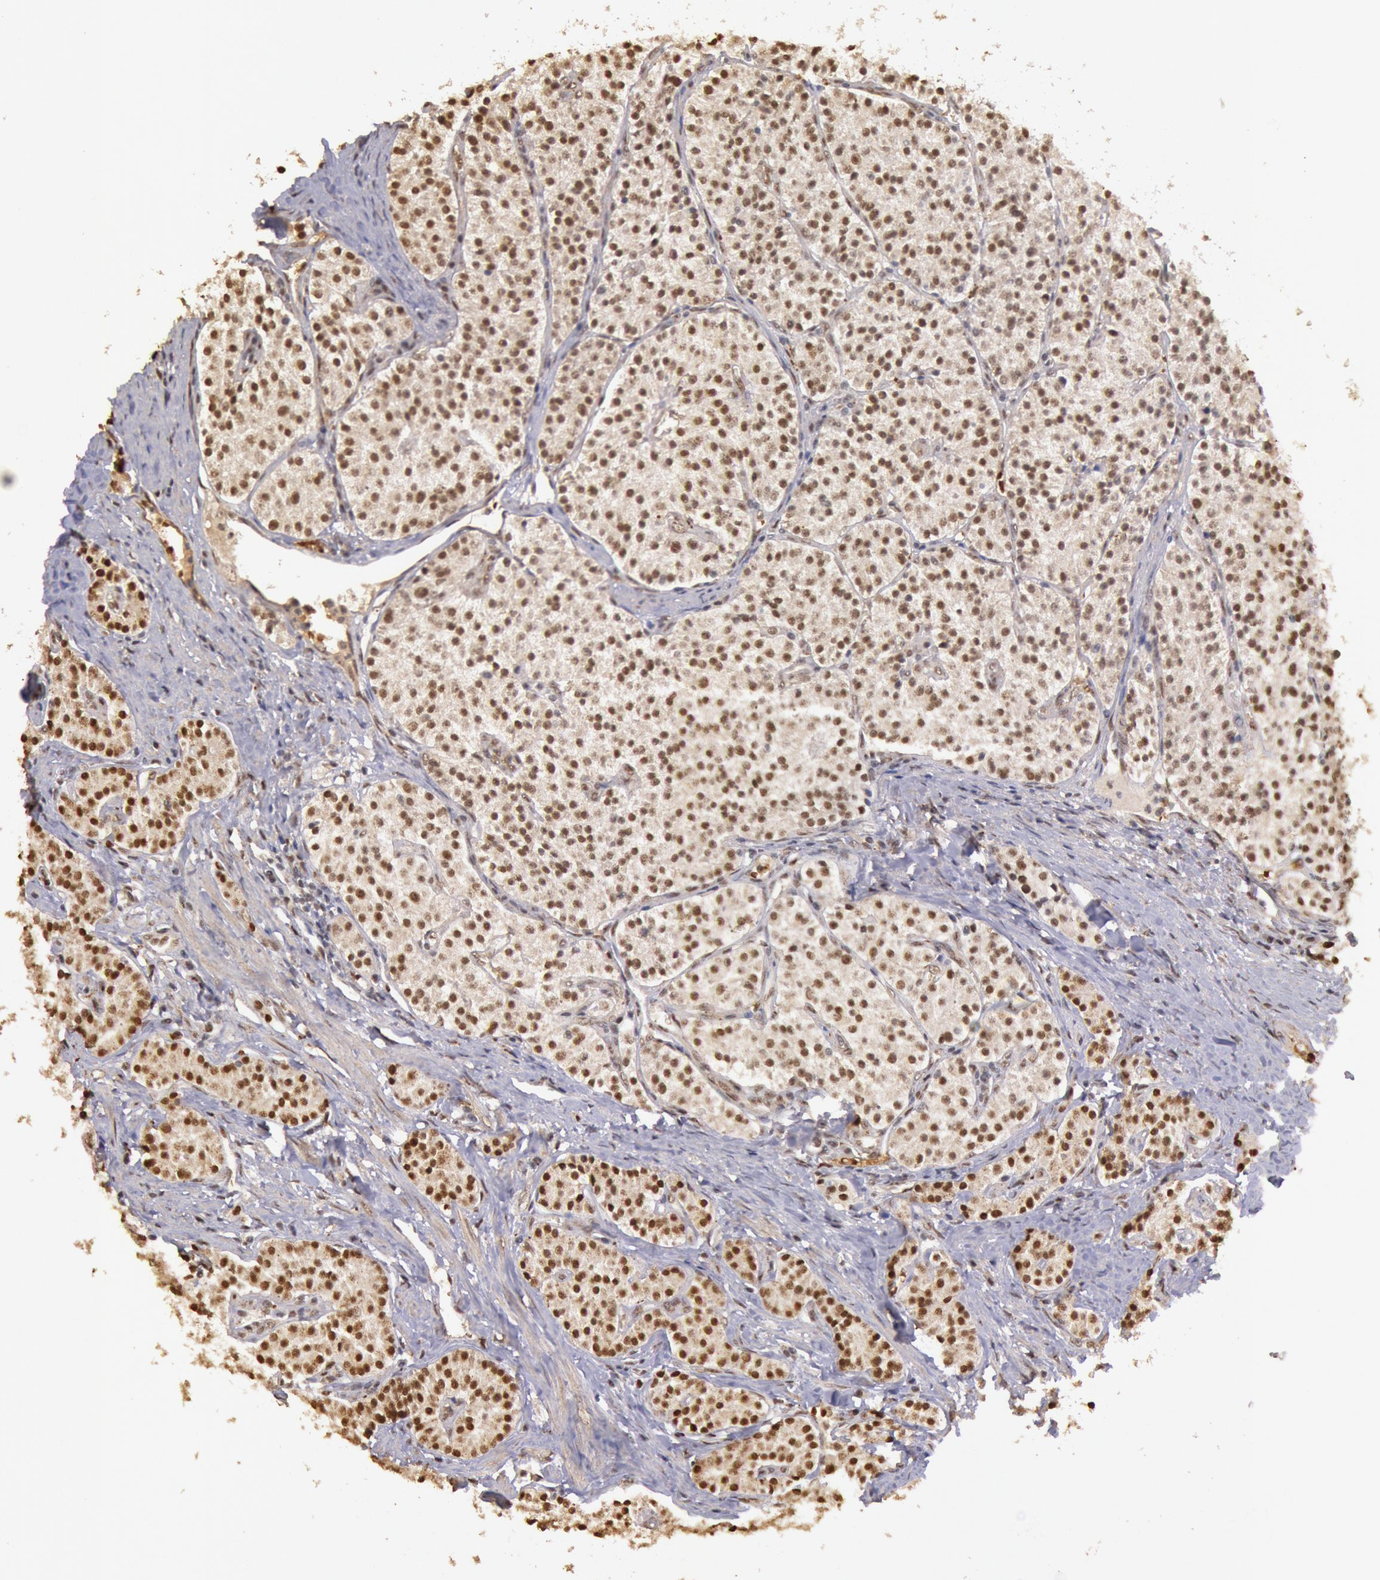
{"staining": {"intensity": "moderate", "quantity": ">75%", "location": "nuclear"}, "tissue": "carcinoid", "cell_type": "Tumor cells", "image_type": "cancer", "snomed": [{"axis": "morphology", "description": "Carcinoid, malignant, NOS"}, {"axis": "topography", "description": "Stomach"}], "caption": "A high-resolution histopathology image shows immunohistochemistry staining of carcinoid, which shows moderate nuclear expression in approximately >75% of tumor cells. (DAB = brown stain, brightfield microscopy at high magnification).", "gene": "LIG4", "patient": {"sex": "female", "age": 76}}